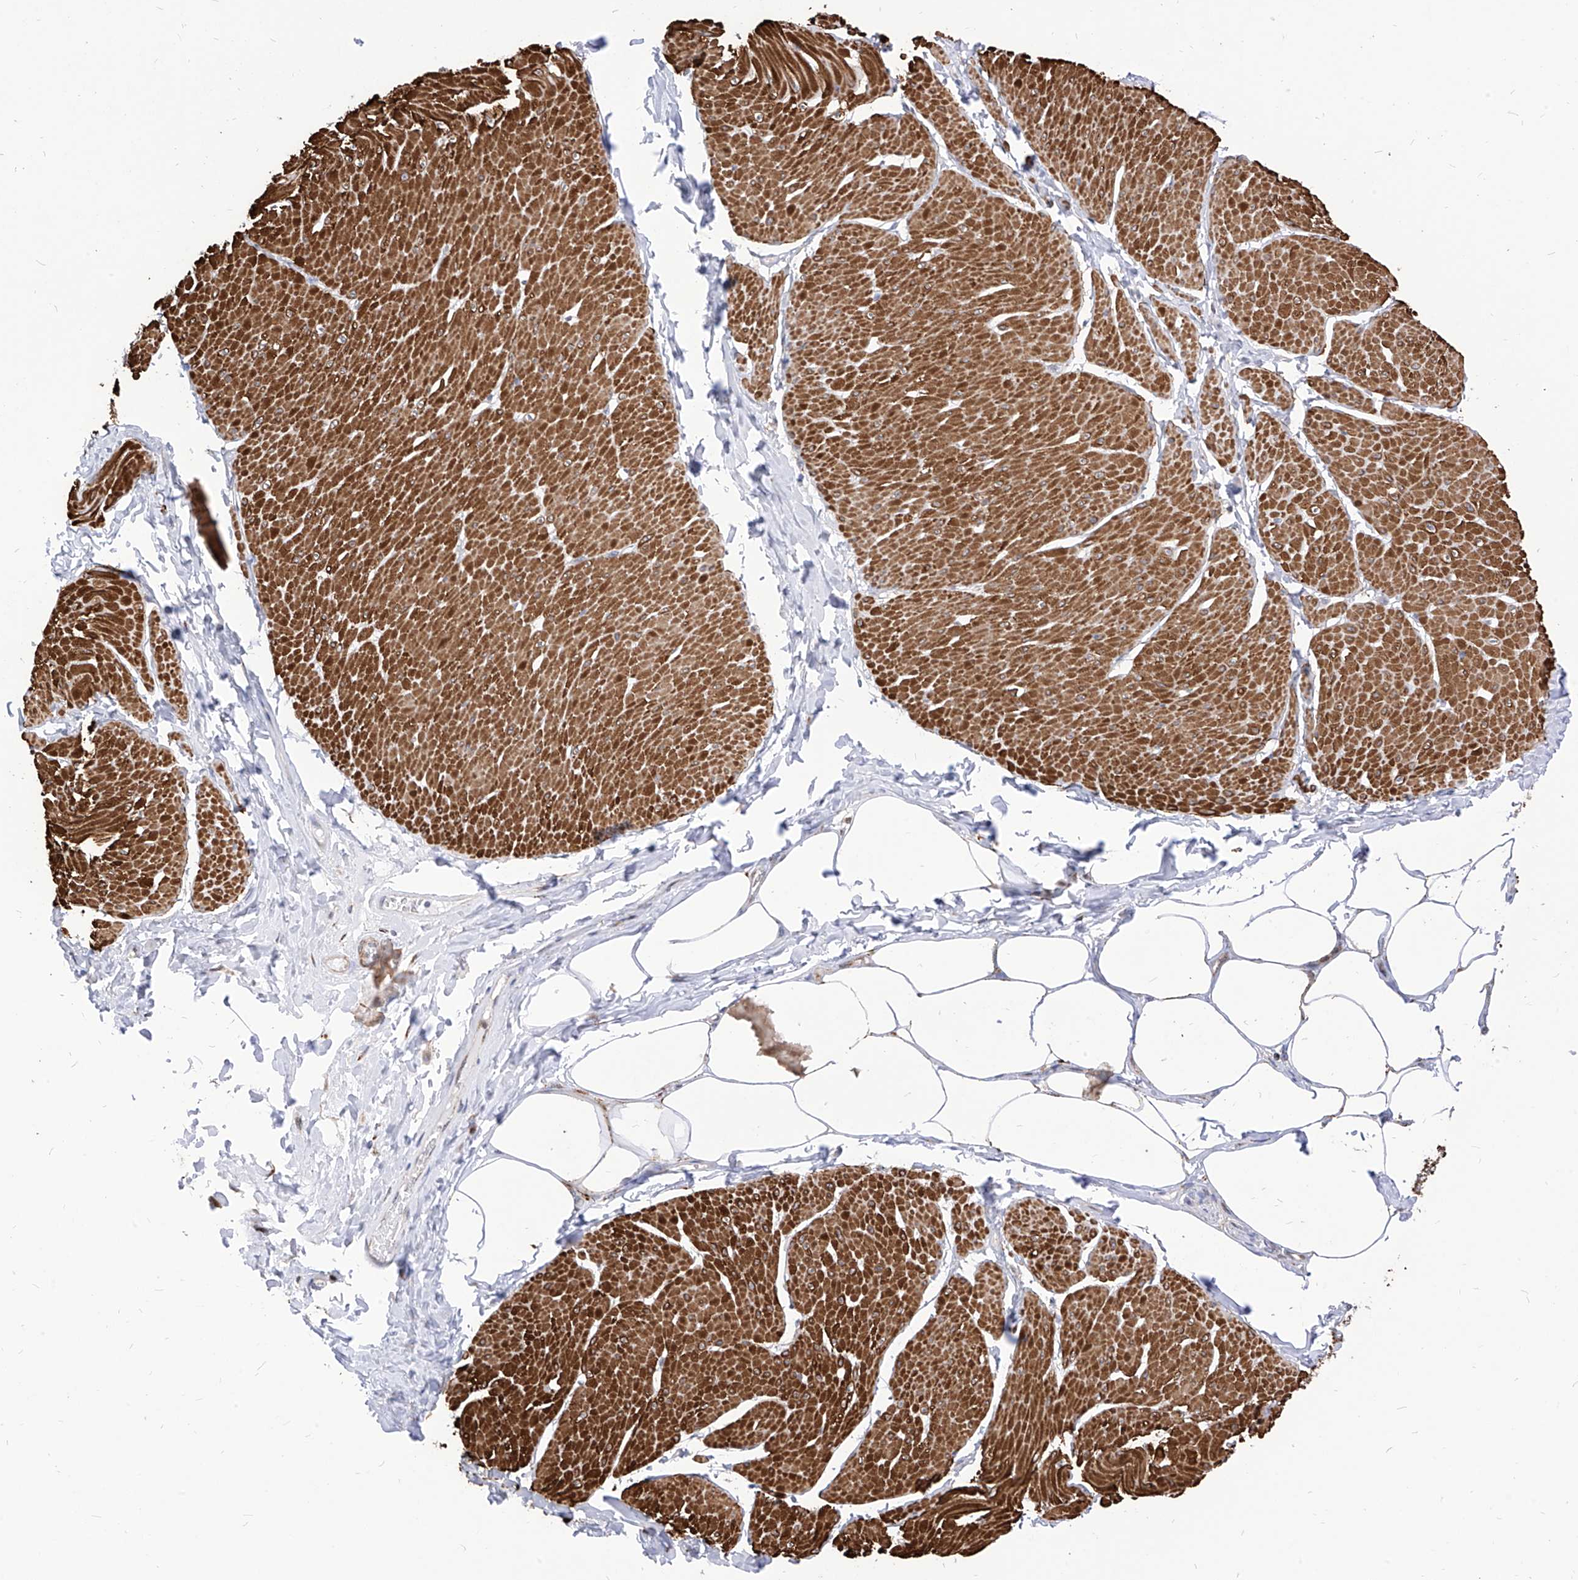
{"staining": {"intensity": "strong", "quantity": ">75%", "location": "cytoplasmic/membranous"}, "tissue": "smooth muscle", "cell_type": "Smooth muscle cells", "image_type": "normal", "snomed": [{"axis": "morphology", "description": "Urothelial carcinoma, High grade"}, {"axis": "topography", "description": "Urinary bladder"}], "caption": "IHC (DAB (3,3'-diaminobenzidine)) staining of benign smooth muscle shows strong cytoplasmic/membranous protein expression in approximately >75% of smooth muscle cells. The protein is stained brown, and the nuclei are stained in blue (DAB IHC with brightfield microscopy, high magnification).", "gene": "TTLL8", "patient": {"sex": "male", "age": 46}}